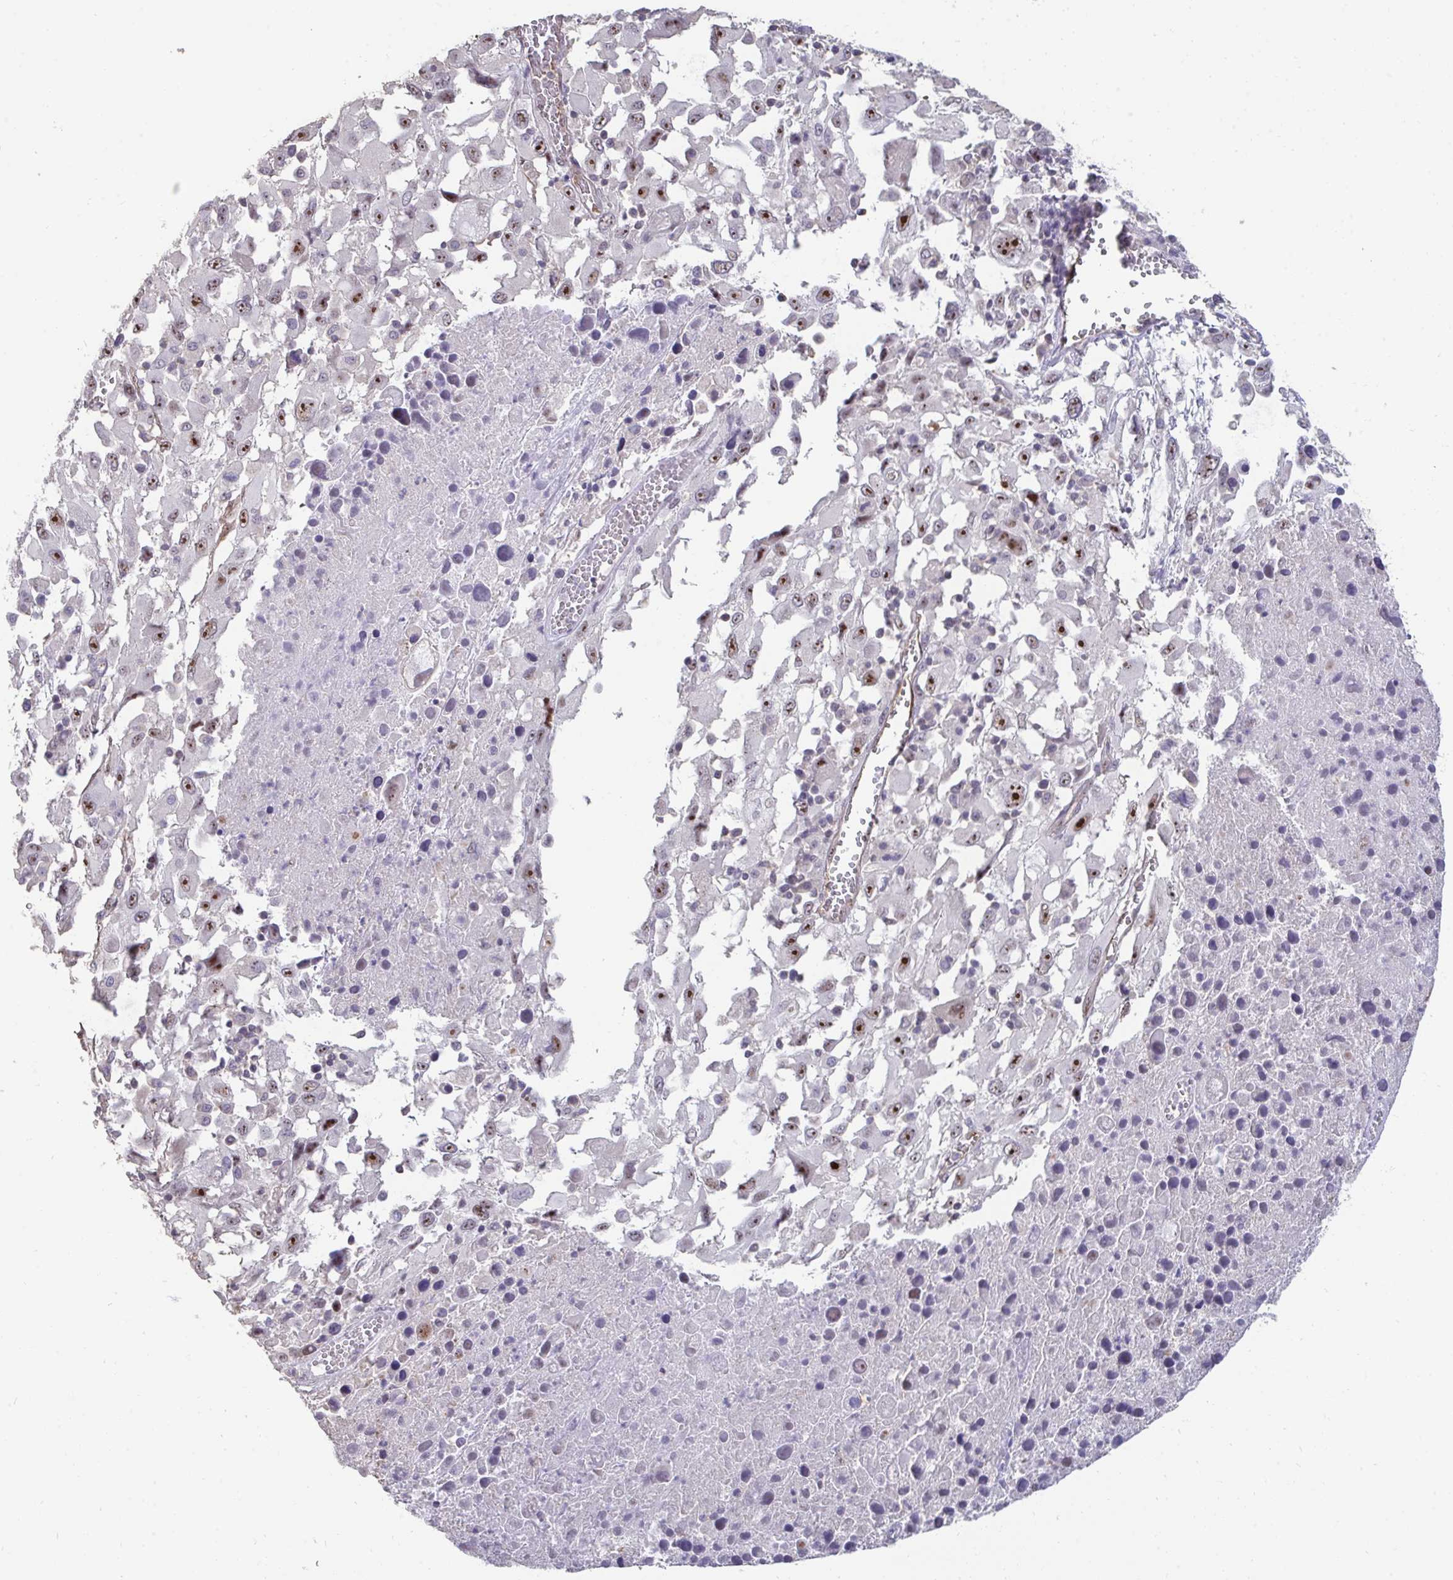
{"staining": {"intensity": "moderate", "quantity": ">75%", "location": "nuclear"}, "tissue": "melanoma", "cell_type": "Tumor cells", "image_type": "cancer", "snomed": [{"axis": "morphology", "description": "Malignant melanoma, Metastatic site"}, {"axis": "topography", "description": "Soft tissue"}], "caption": "Human melanoma stained with a brown dye reveals moderate nuclear positive staining in approximately >75% of tumor cells.", "gene": "SENP3", "patient": {"sex": "male", "age": 50}}